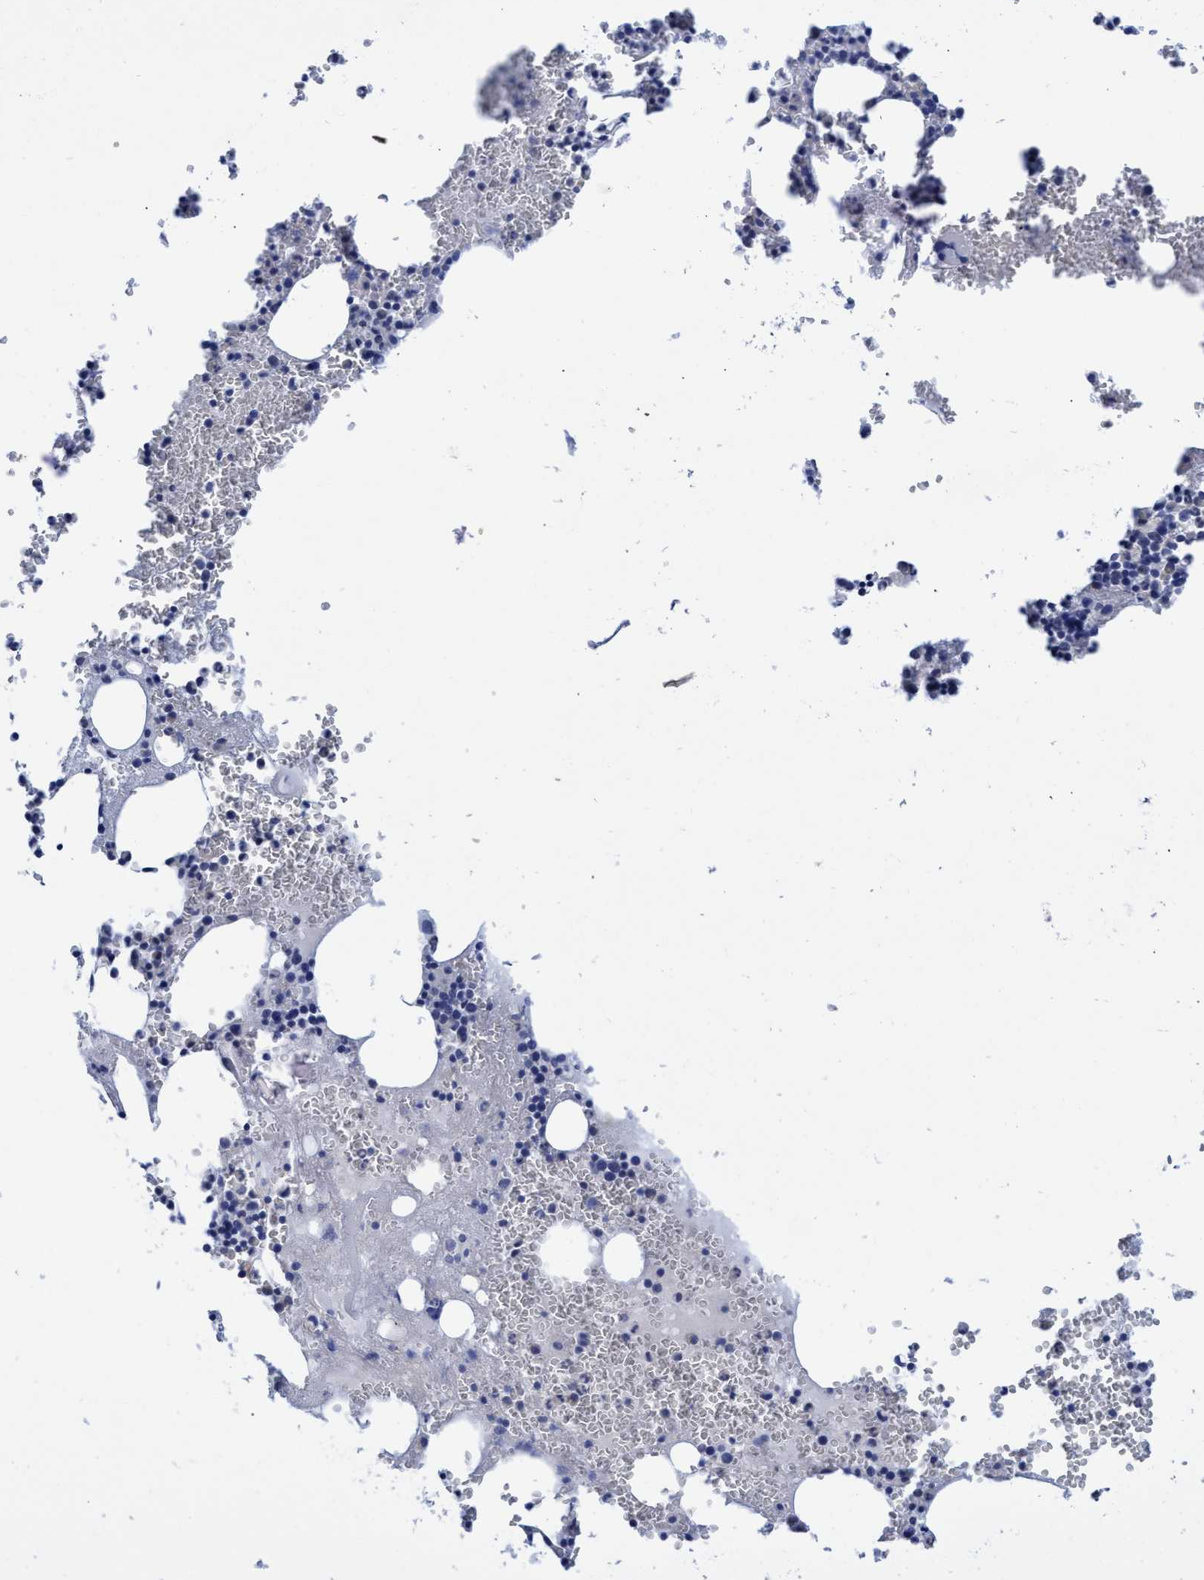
{"staining": {"intensity": "negative", "quantity": "none", "location": "none"}, "tissue": "bone marrow", "cell_type": "Hematopoietic cells", "image_type": "normal", "snomed": [{"axis": "morphology", "description": "Normal tissue, NOS"}, {"axis": "morphology", "description": "Inflammation, NOS"}, {"axis": "topography", "description": "Bone marrow"}], "caption": "There is no significant expression in hematopoietic cells of bone marrow.", "gene": "ZNF750", "patient": {"sex": "female", "age": 67}}